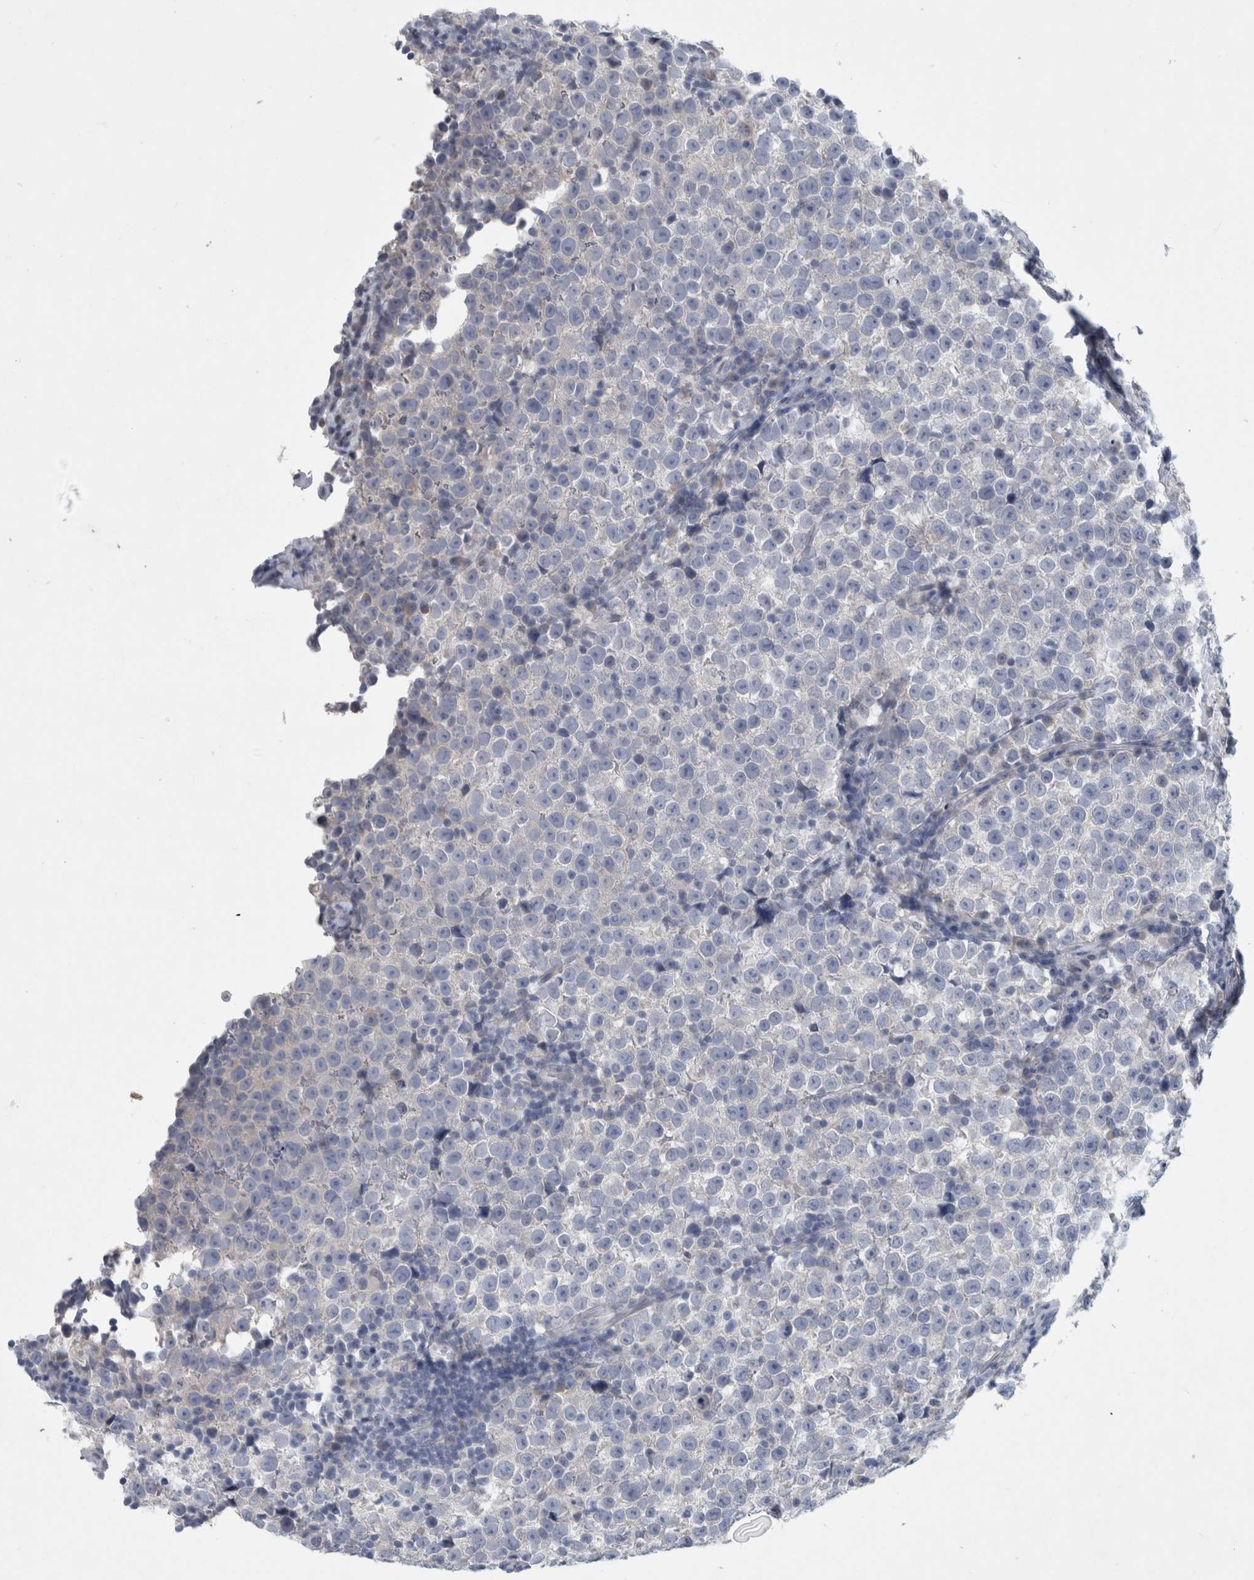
{"staining": {"intensity": "negative", "quantity": "none", "location": "none"}, "tissue": "testis cancer", "cell_type": "Tumor cells", "image_type": "cancer", "snomed": [{"axis": "morphology", "description": "Normal tissue, NOS"}, {"axis": "morphology", "description": "Seminoma, NOS"}, {"axis": "topography", "description": "Testis"}], "caption": "Protein analysis of testis cancer shows no significant positivity in tumor cells.", "gene": "FAM83H", "patient": {"sex": "male", "age": 43}}